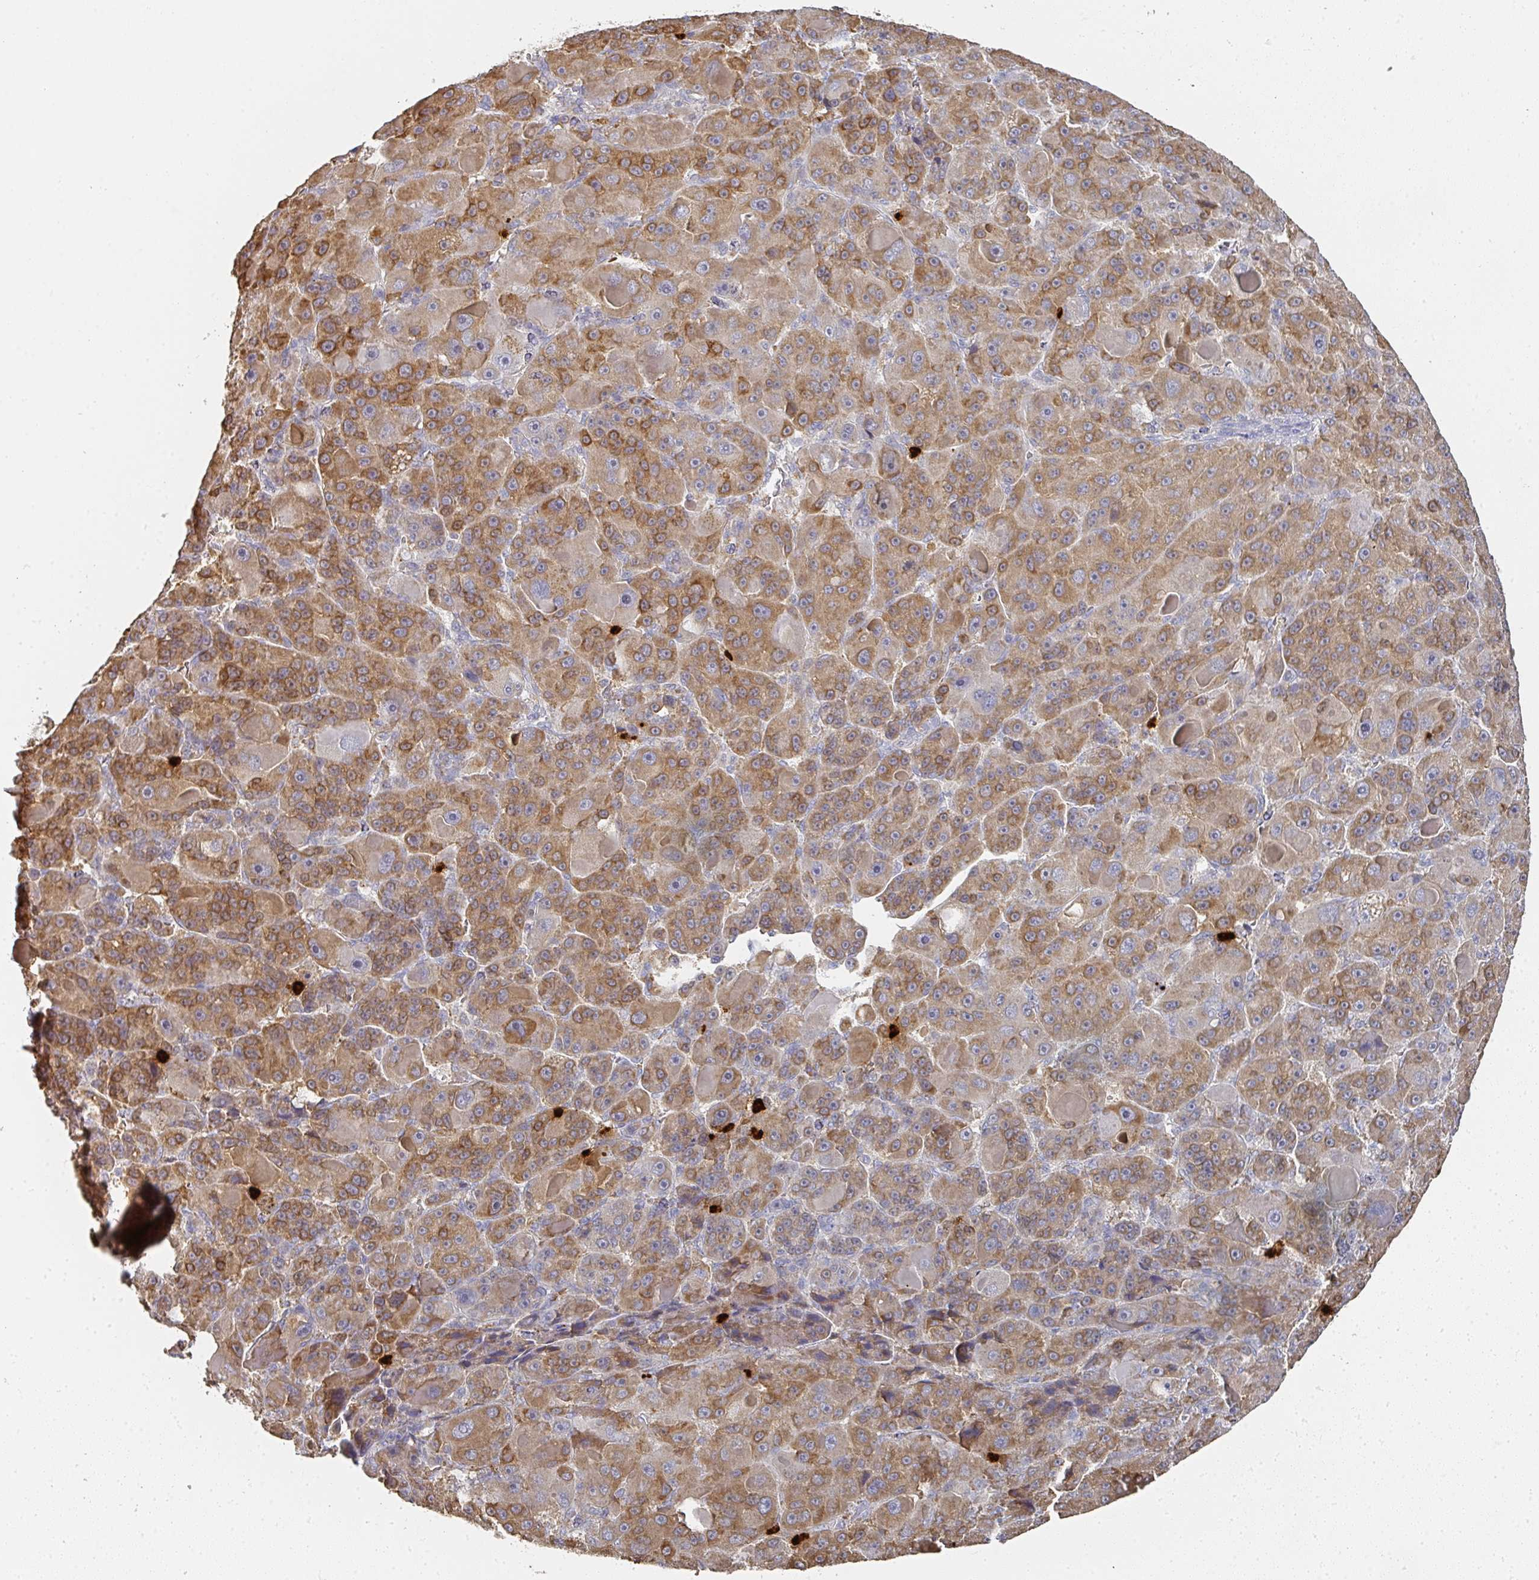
{"staining": {"intensity": "moderate", "quantity": ">75%", "location": "cytoplasmic/membranous"}, "tissue": "liver cancer", "cell_type": "Tumor cells", "image_type": "cancer", "snomed": [{"axis": "morphology", "description": "Carcinoma, Hepatocellular, NOS"}, {"axis": "topography", "description": "Liver"}], "caption": "The histopathology image exhibits a brown stain indicating the presence of a protein in the cytoplasmic/membranous of tumor cells in hepatocellular carcinoma (liver).", "gene": "CAMP", "patient": {"sex": "male", "age": 76}}